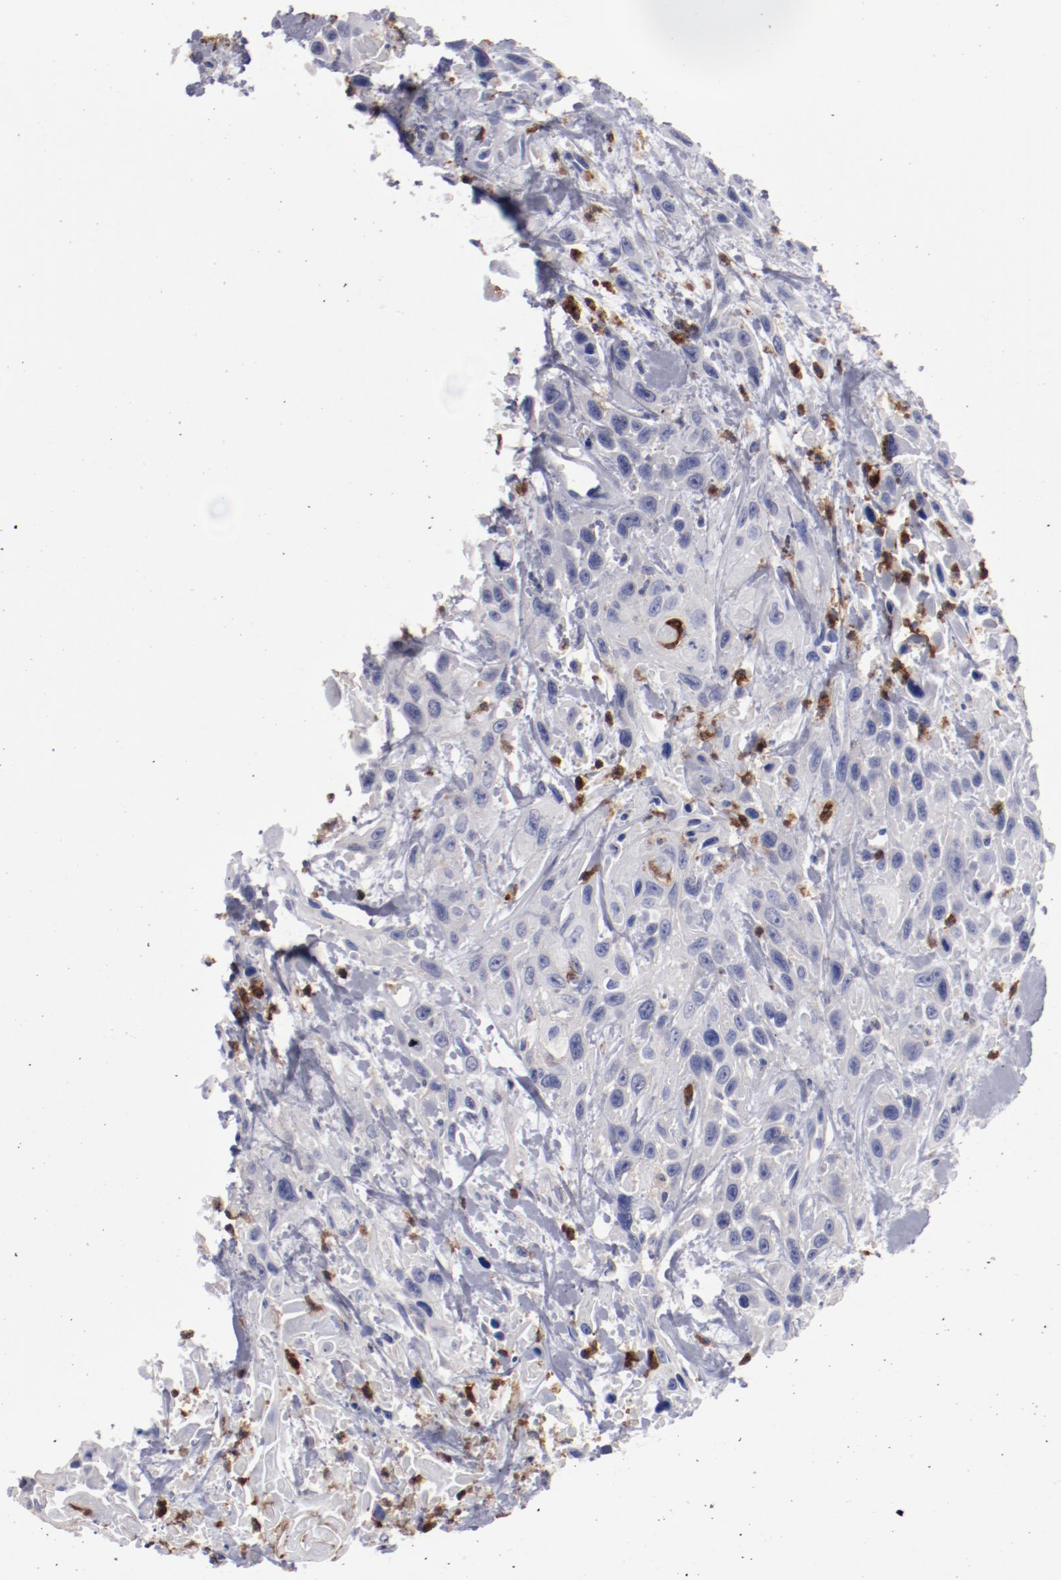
{"staining": {"intensity": "weak", "quantity": "<25%", "location": "cytoplasmic/membranous"}, "tissue": "urothelial cancer", "cell_type": "Tumor cells", "image_type": "cancer", "snomed": [{"axis": "morphology", "description": "Urothelial carcinoma, High grade"}, {"axis": "topography", "description": "Urinary bladder"}], "caption": "Tumor cells show no significant protein positivity in urothelial cancer.", "gene": "FGR", "patient": {"sex": "female", "age": 84}}